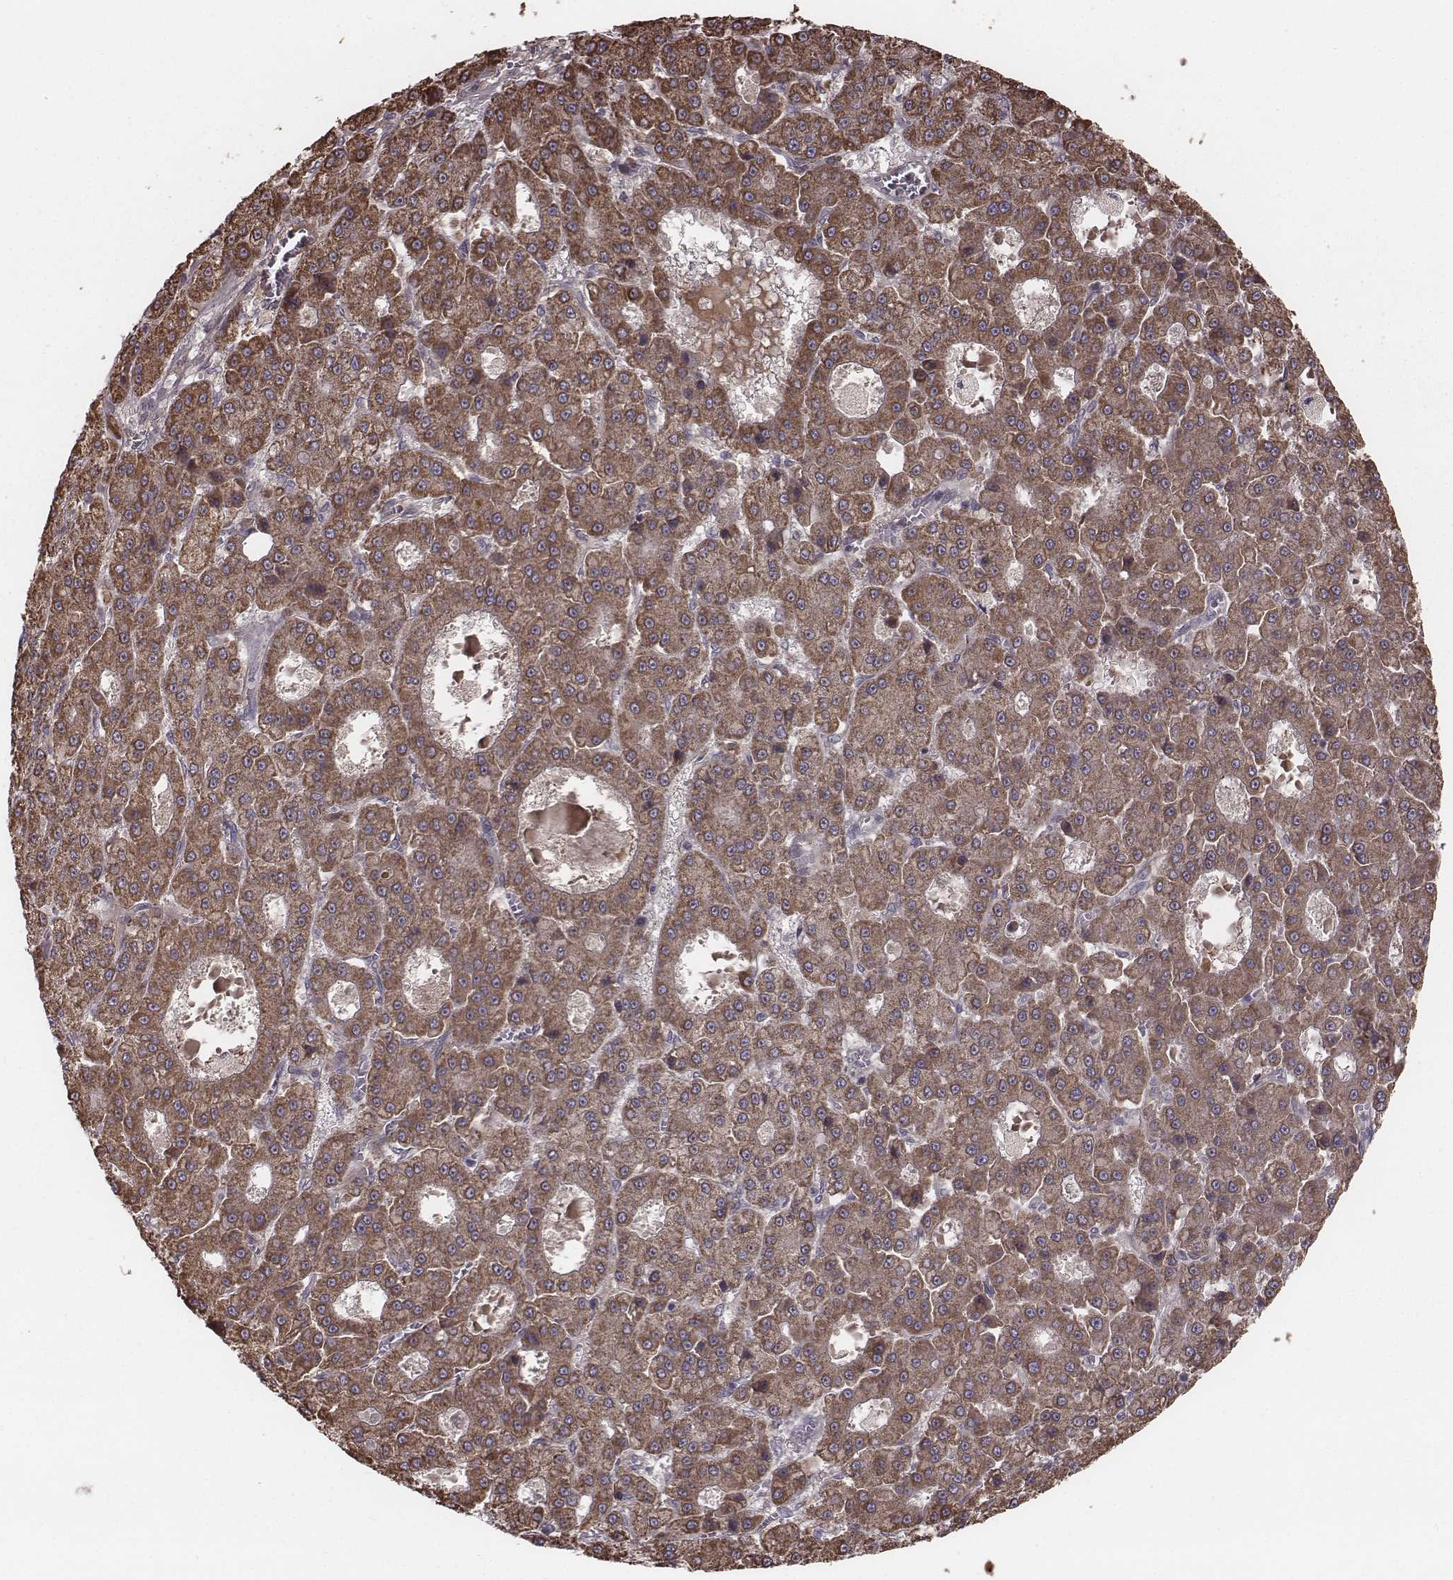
{"staining": {"intensity": "strong", "quantity": ">75%", "location": "cytoplasmic/membranous"}, "tissue": "liver cancer", "cell_type": "Tumor cells", "image_type": "cancer", "snomed": [{"axis": "morphology", "description": "Carcinoma, Hepatocellular, NOS"}, {"axis": "topography", "description": "Liver"}], "caption": "A high-resolution image shows IHC staining of liver hepatocellular carcinoma, which exhibits strong cytoplasmic/membranous staining in approximately >75% of tumor cells.", "gene": "PDCD2L", "patient": {"sex": "male", "age": 70}}